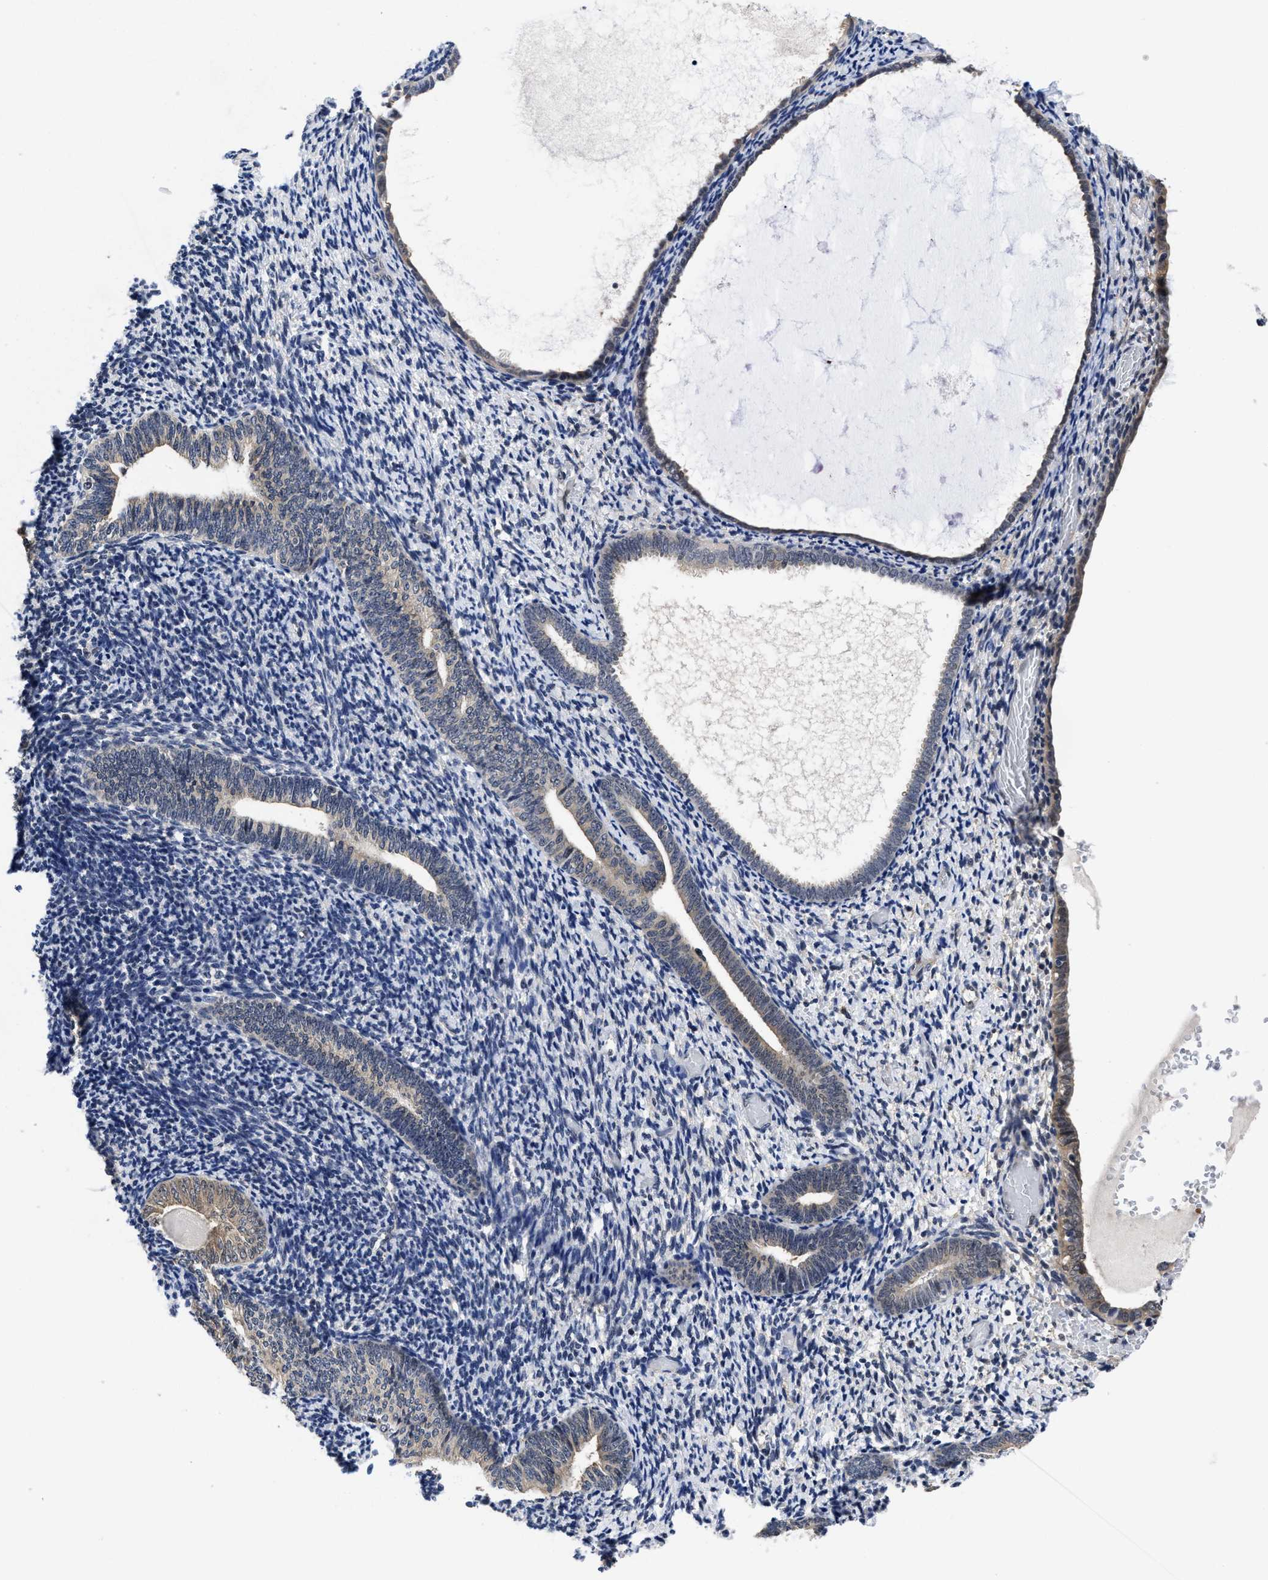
{"staining": {"intensity": "negative", "quantity": "none", "location": "none"}, "tissue": "endometrium", "cell_type": "Cells in endometrial stroma", "image_type": "normal", "snomed": [{"axis": "morphology", "description": "Normal tissue, NOS"}, {"axis": "topography", "description": "Endometrium"}], "caption": "Unremarkable endometrium was stained to show a protein in brown. There is no significant expression in cells in endometrial stroma. Nuclei are stained in blue.", "gene": "MCOLN2", "patient": {"sex": "female", "age": 66}}